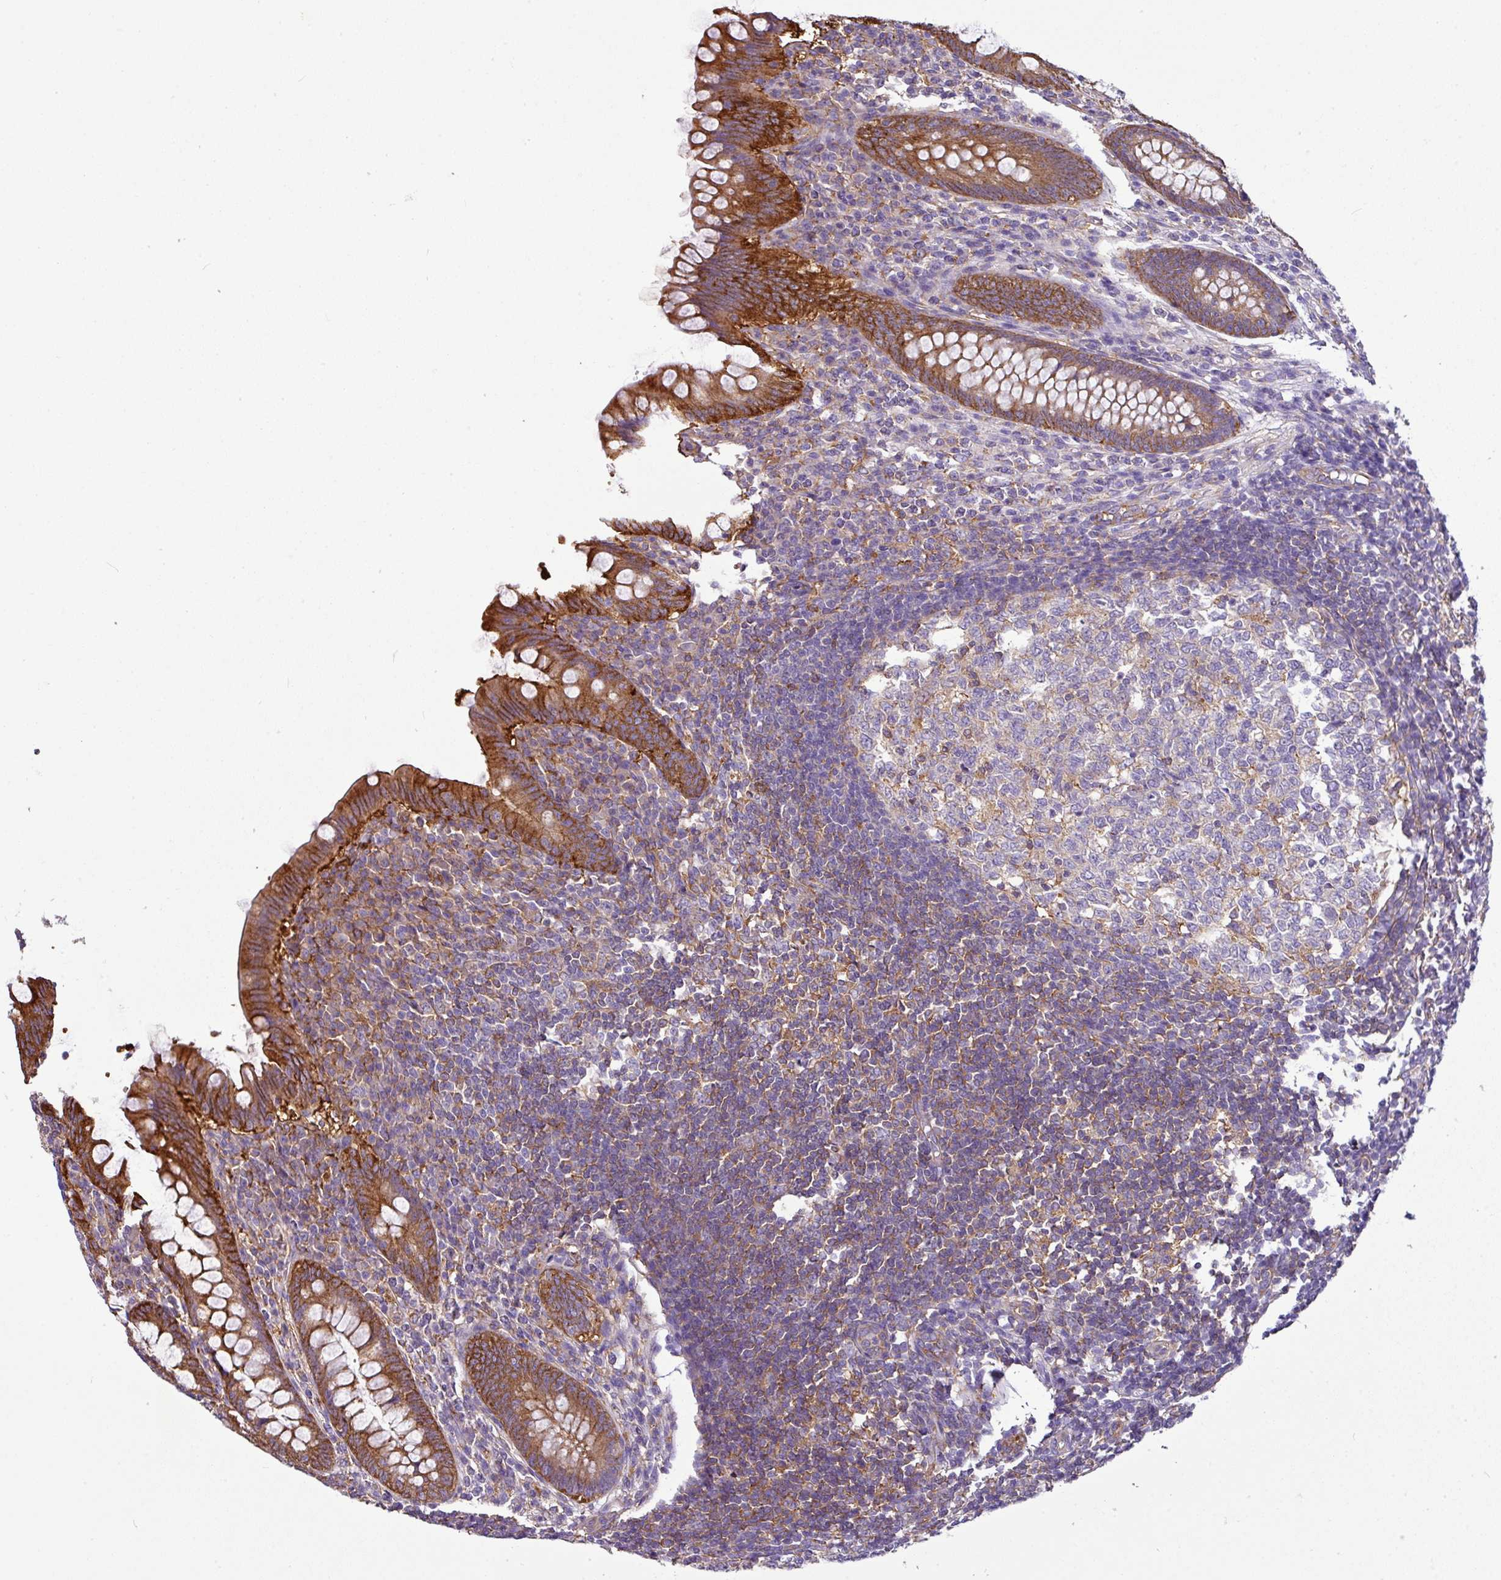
{"staining": {"intensity": "moderate", "quantity": ">75%", "location": "cytoplasmic/membranous"}, "tissue": "appendix", "cell_type": "Glandular cells", "image_type": "normal", "snomed": [{"axis": "morphology", "description": "Normal tissue, NOS"}, {"axis": "topography", "description": "Appendix"}], "caption": "High-magnification brightfield microscopy of benign appendix stained with DAB (3,3'-diaminobenzidine) (brown) and counterstained with hematoxylin (blue). glandular cells exhibit moderate cytoplasmic/membranous staining is appreciated in about>75% of cells. Using DAB (brown) and hematoxylin (blue) stains, captured at high magnification using brightfield microscopy.", "gene": "XNDC1N", "patient": {"sex": "female", "age": 33}}